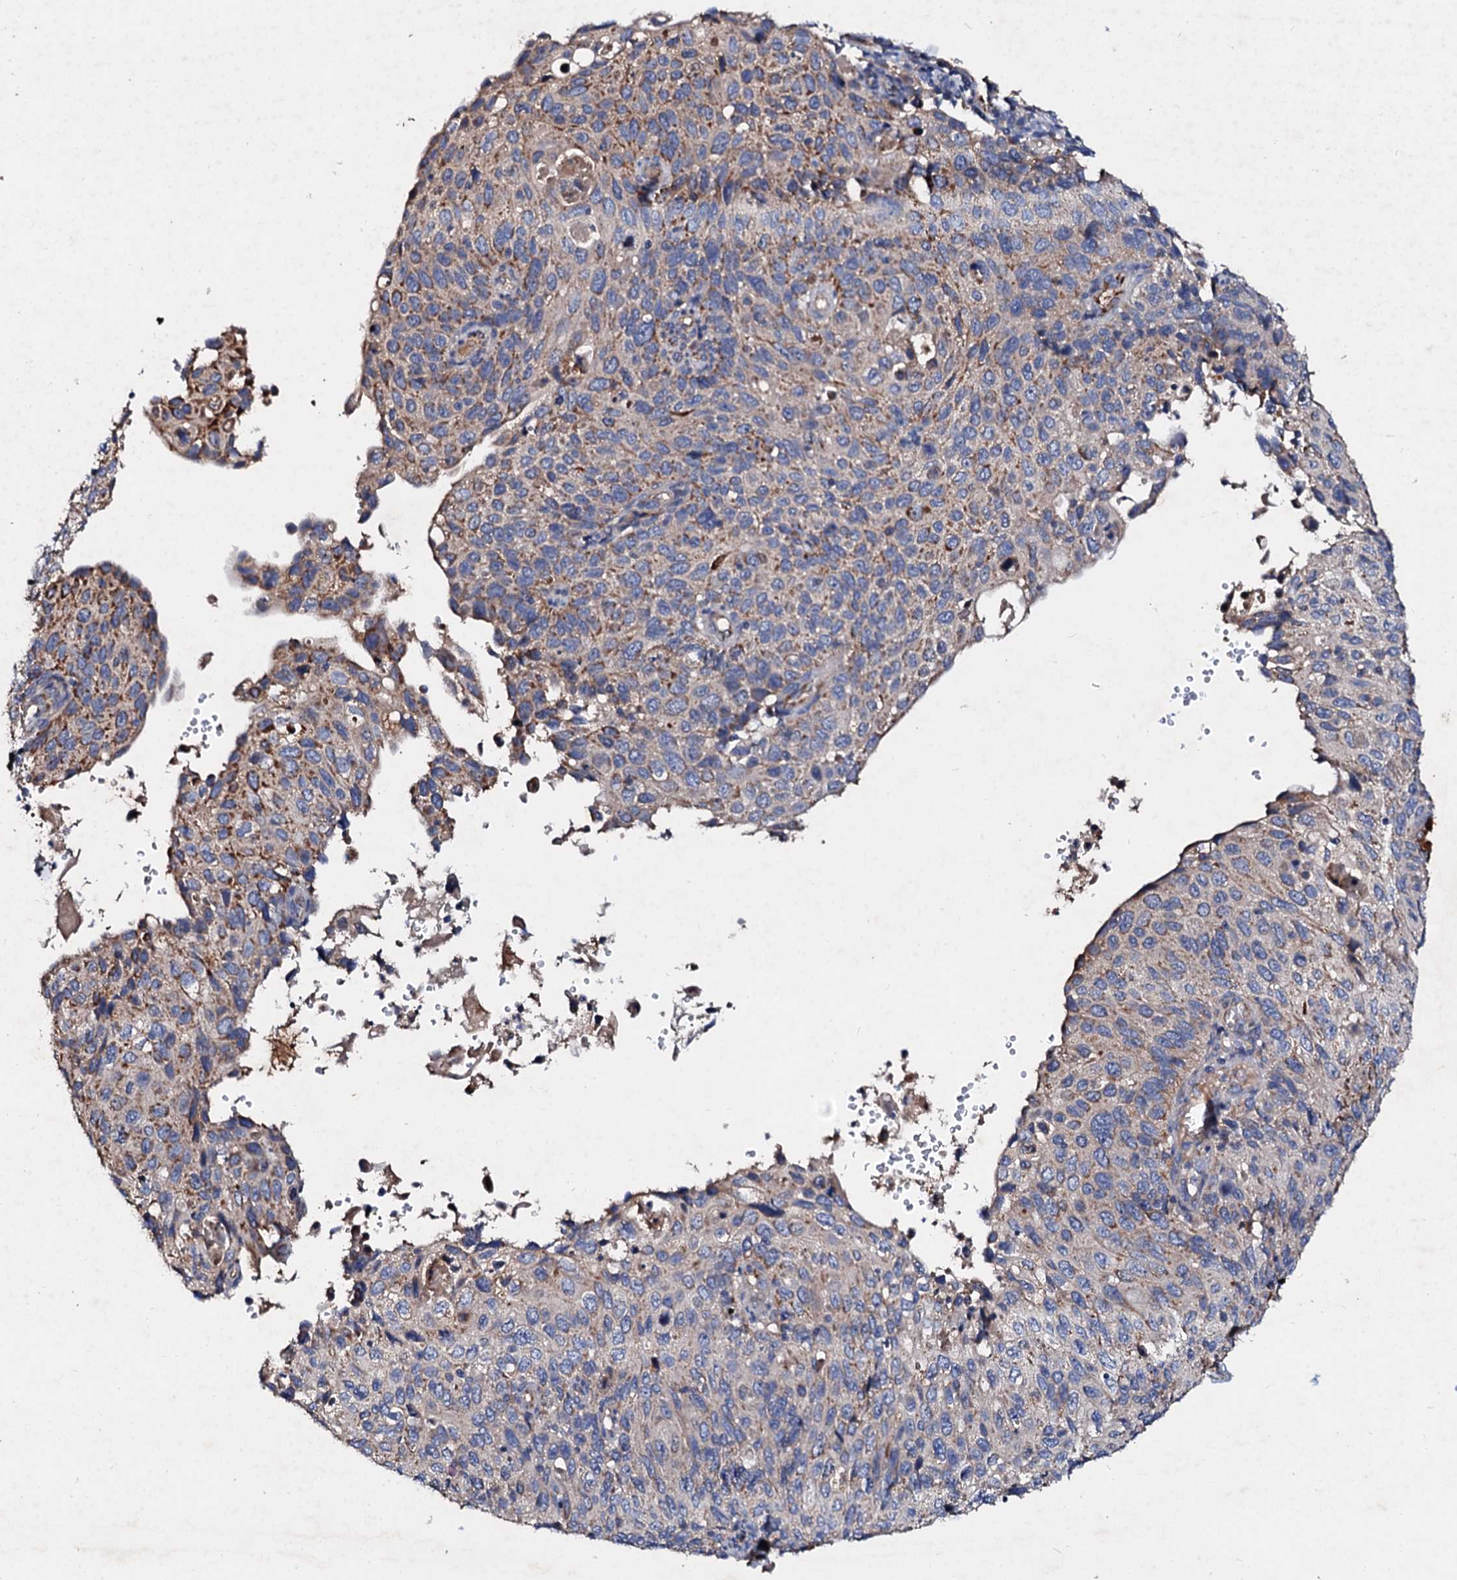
{"staining": {"intensity": "moderate", "quantity": "25%-75%", "location": "cytoplasmic/membranous"}, "tissue": "cervical cancer", "cell_type": "Tumor cells", "image_type": "cancer", "snomed": [{"axis": "morphology", "description": "Squamous cell carcinoma, NOS"}, {"axis": "topography", "description": "Cervix"}], "caption": "Human squamous cell carcinoma (cervical) stained with a protein marker demonstrates moderate staining in tumor cells.", "gene": "FIBIN", "patient": {"sex": "female", "age": 70}}